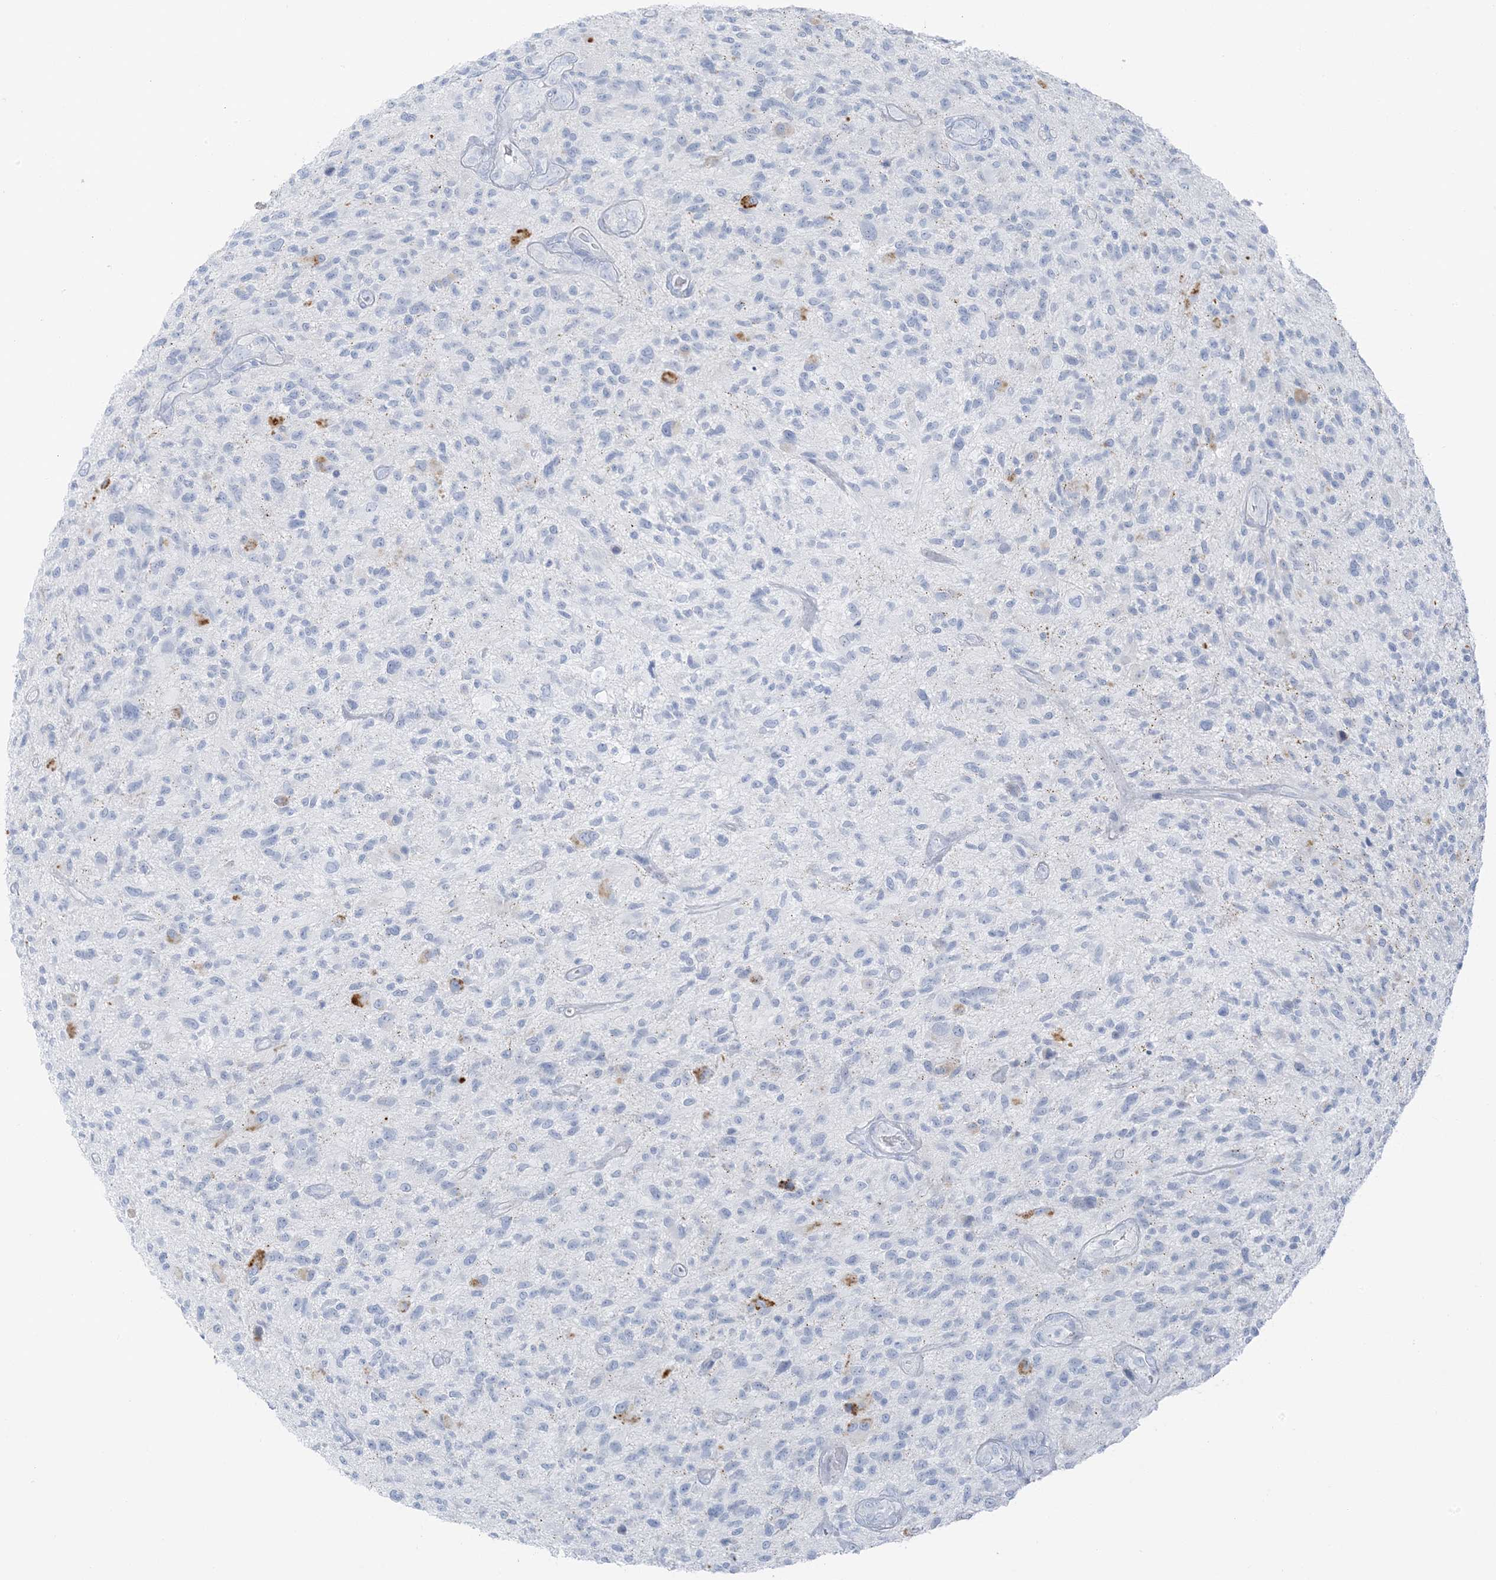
{"staining": {"intensity": "negative", "quantity": "none", "location": "none"}, "tissue": "glioma", "cell_type": "Tumor cells", "image_type": "cancer", "snomed": [{"axis": "morphology", "description": "Glioma, malignant, High grade"}, {"axis": "topography", "description": "Brain"}], "caption": "Immunohistochemical staining of human glioma demonstrates no significant positivity in tumor cells. (Brightfield microscopy of DAB immunohistochemistry at high magnification).", "gene": "ZFP64", "patient": {"sex": "male", "age": 47}}